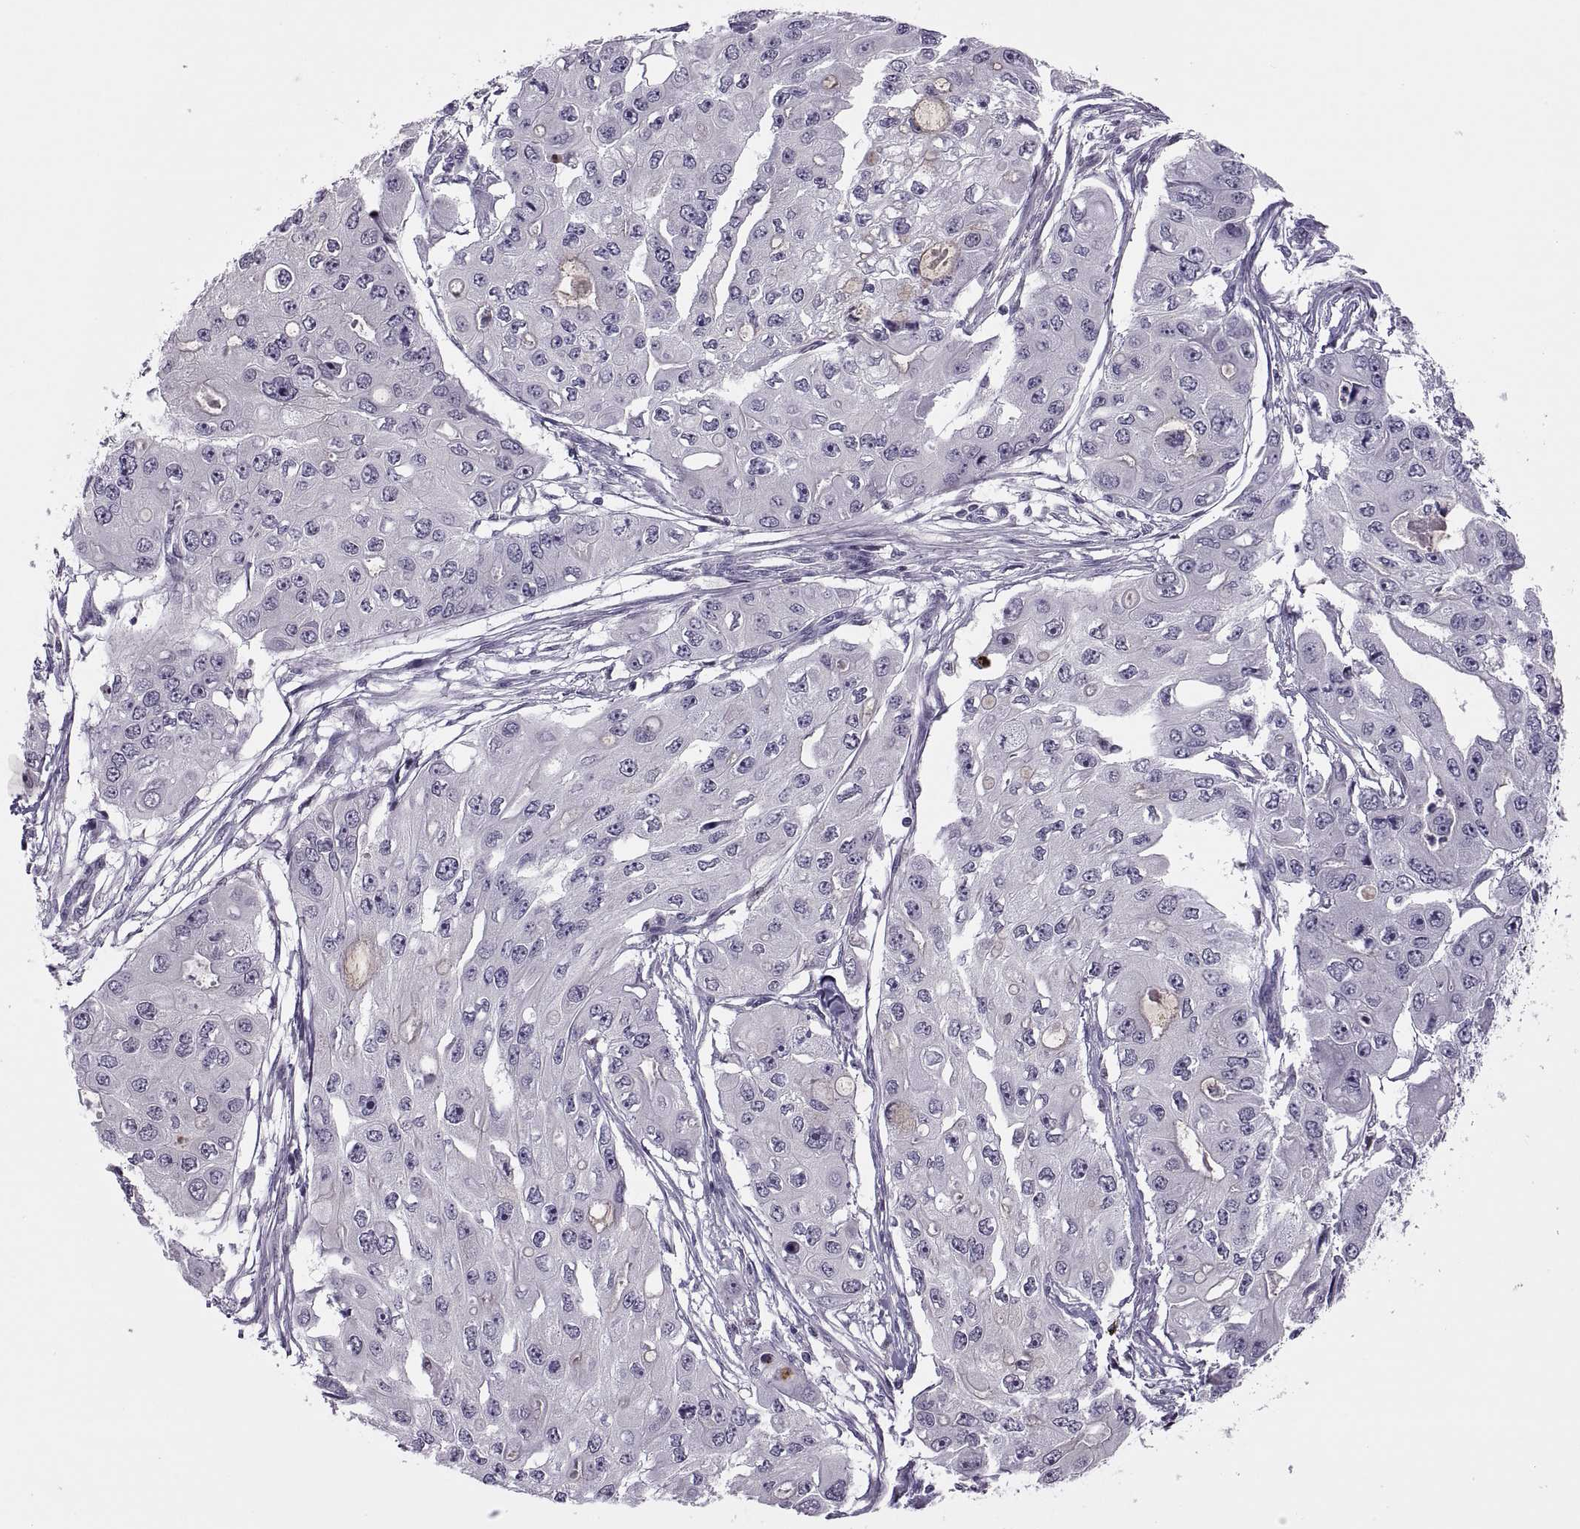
{"staining": {"intensity": "negative", "quantity": "none", "location": "none"}, "tissue": "ovarian cancer", "cell_type": "Tumor cells", "image_type": "cancer", "snomed": [{"axis": "morphology", "description": "Cystadenocarcinoma, serous, NOS"}, {"axis": "topography", "description": "Ovary"}], "caption": "DAB immunohistochemical staining of serous cystadenocarcinoma (ovarian) displays no significant expression in tumor cells.", "gene": "CHCT1", "patient": {"sex": "female", "age": 56}}